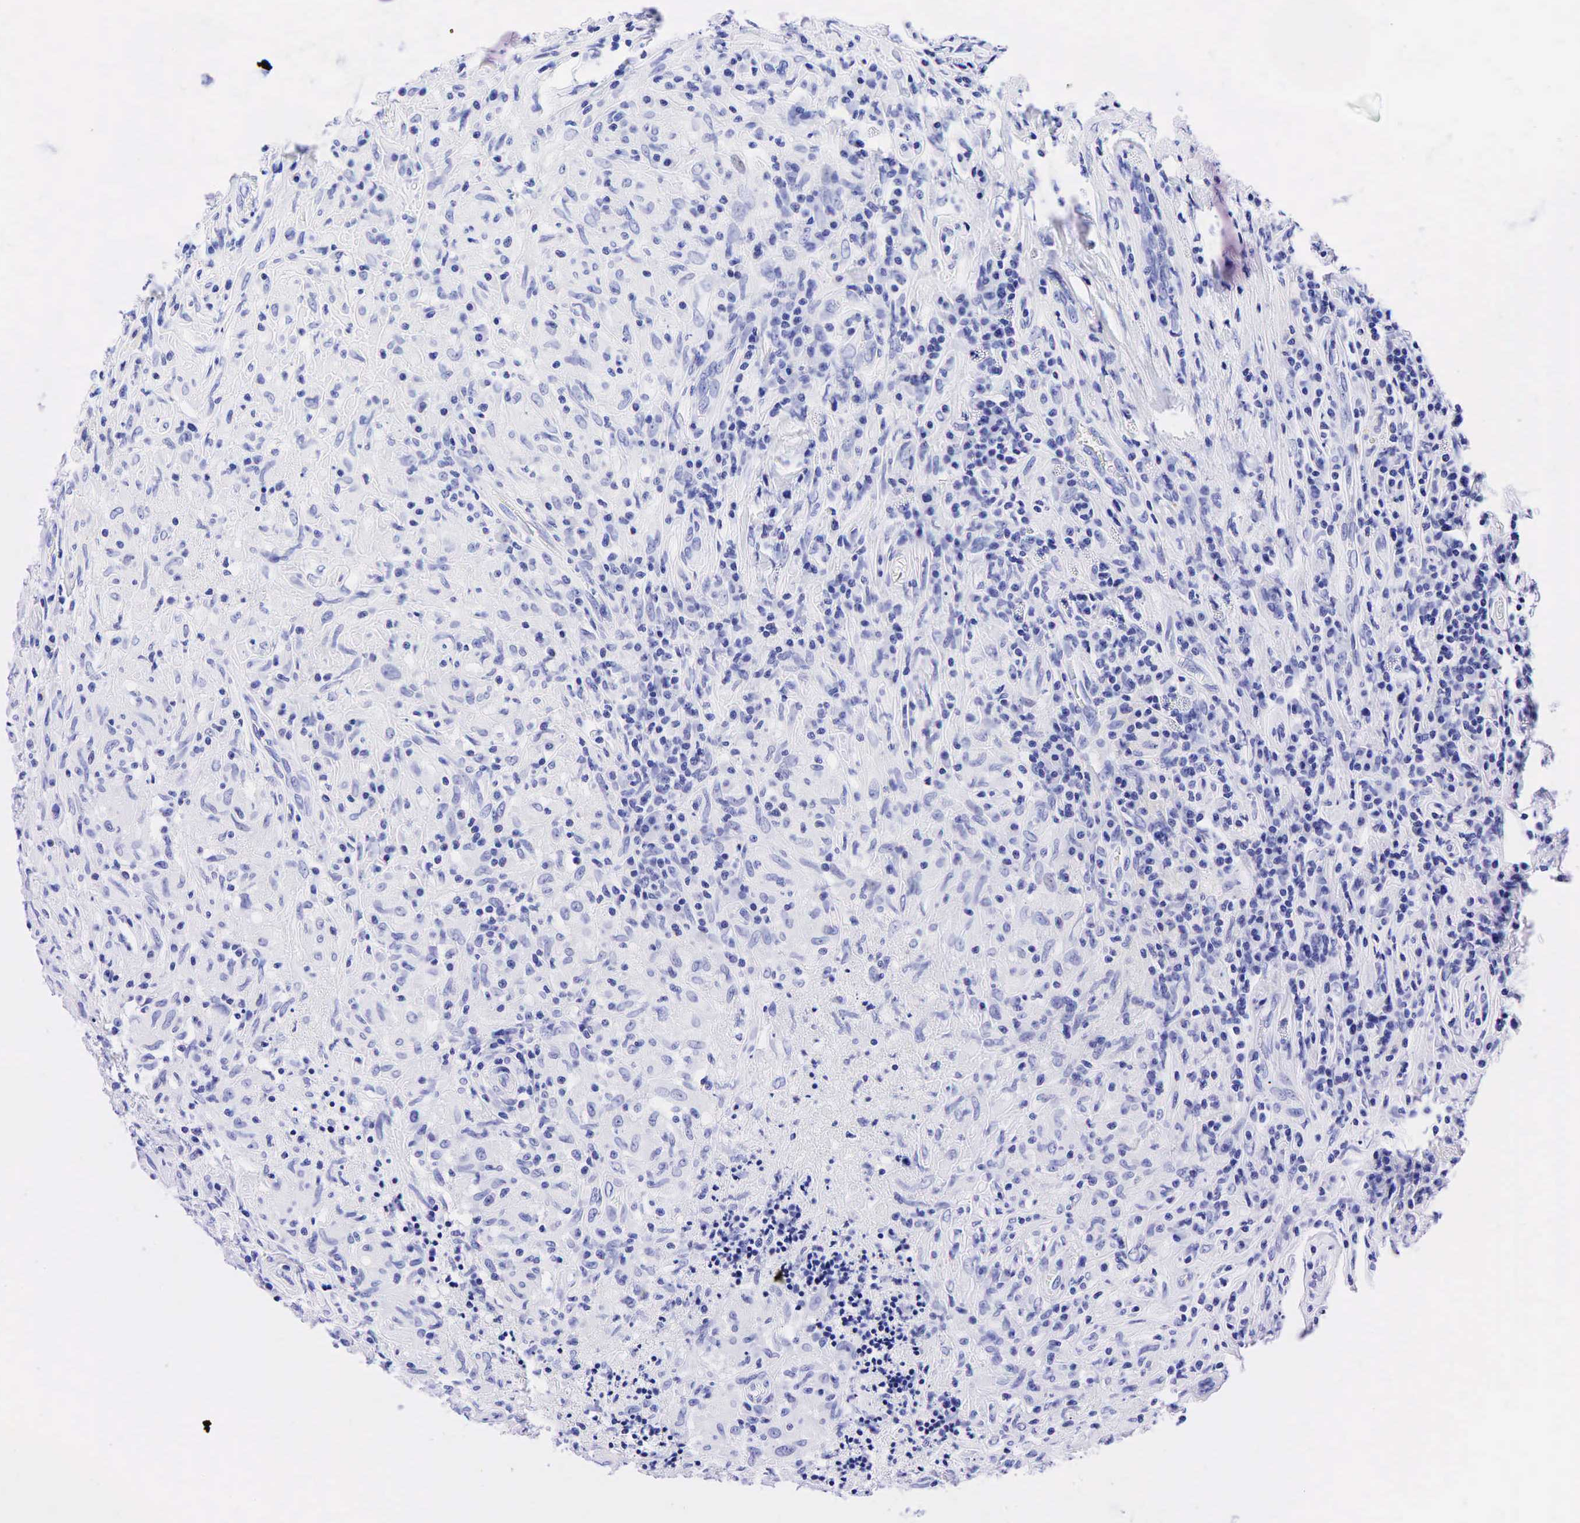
{"staining": {"intensity": "negative", "quantity": "none", "location": "none"}, "tissue": "testis cancer", "cell_type": "Tumor cells", "image_type": "cancer", "snomed": [{"axis": "morphology", "description": "Seminoma, NOS"}, {"axis": "topography", "description": "Testis"}], "caption": "A micrograph of human seminoma (testis) is negative for staining in tumor cells. (DAB (3,3'-diaminobenzidine) immunohistochemistry (IHC) visualized using brightfield microscopy, high magnification).", "gene": "ESR1", "patient": {"sex": "male", "age": 34}}